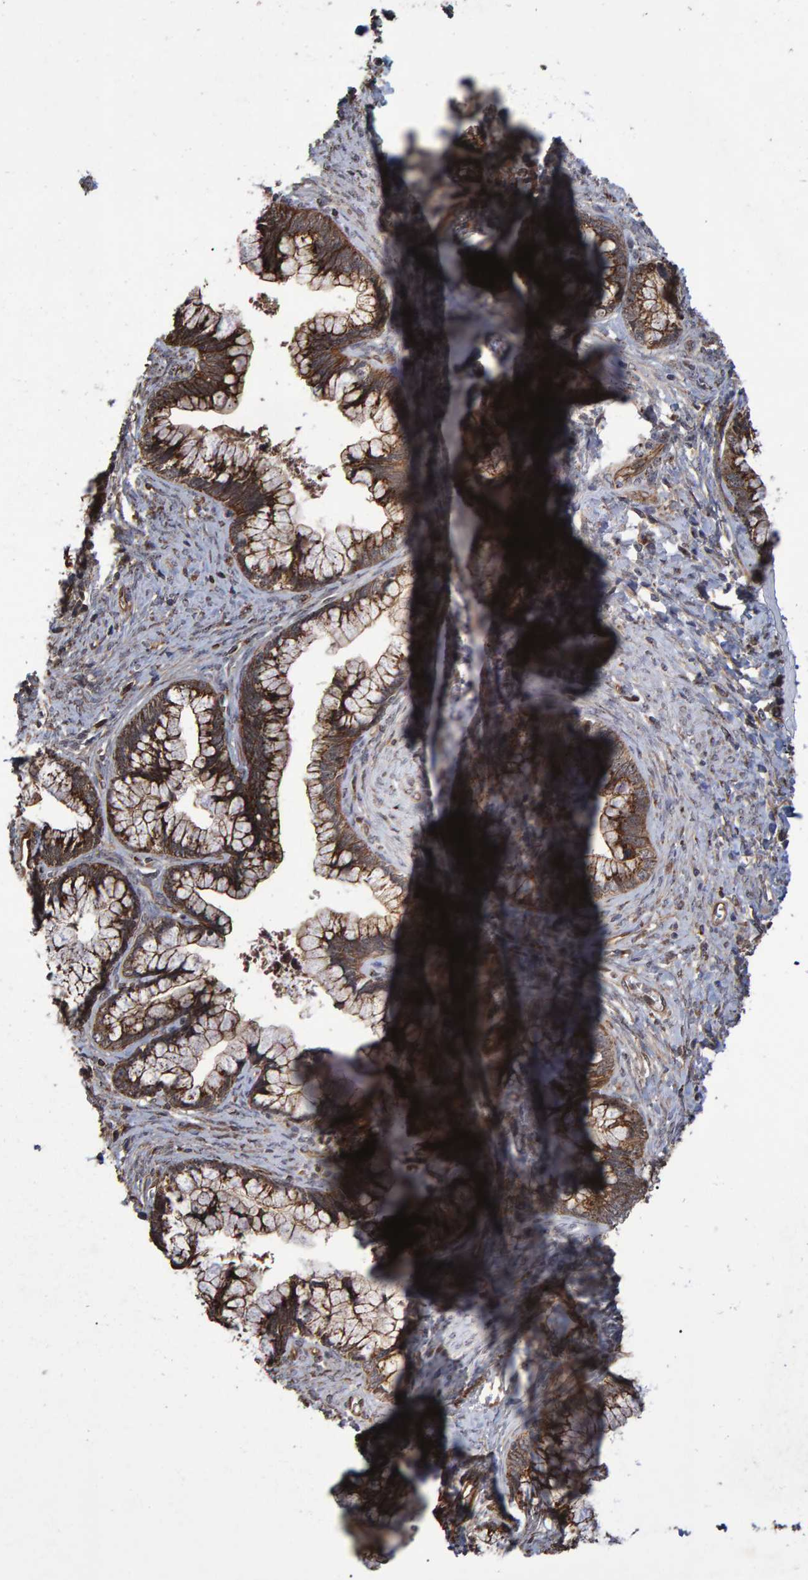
{"staining": {"intensity": "strong", "quantity": ">75%", "location": "cytoplasmic/membranous"}, "tissue": "cervical cancer", "cell_type": "Tumor cells", "image_type": "cancer", "snomed": [{"axis": "morphology", "description": "Adenocarcinoma, NOS"}, {"axis": "topography", "description": "Cervix"}], "caption": "This photomicrograph reveals immunohistochemistry staining of human cervical cancer (adenocarcinoma), with high strong cytoplasmic/membranous positivity in about >75% of tumor cells.", "gene": "TRIM68", "patient": {"sex": "female", "age": 44}}